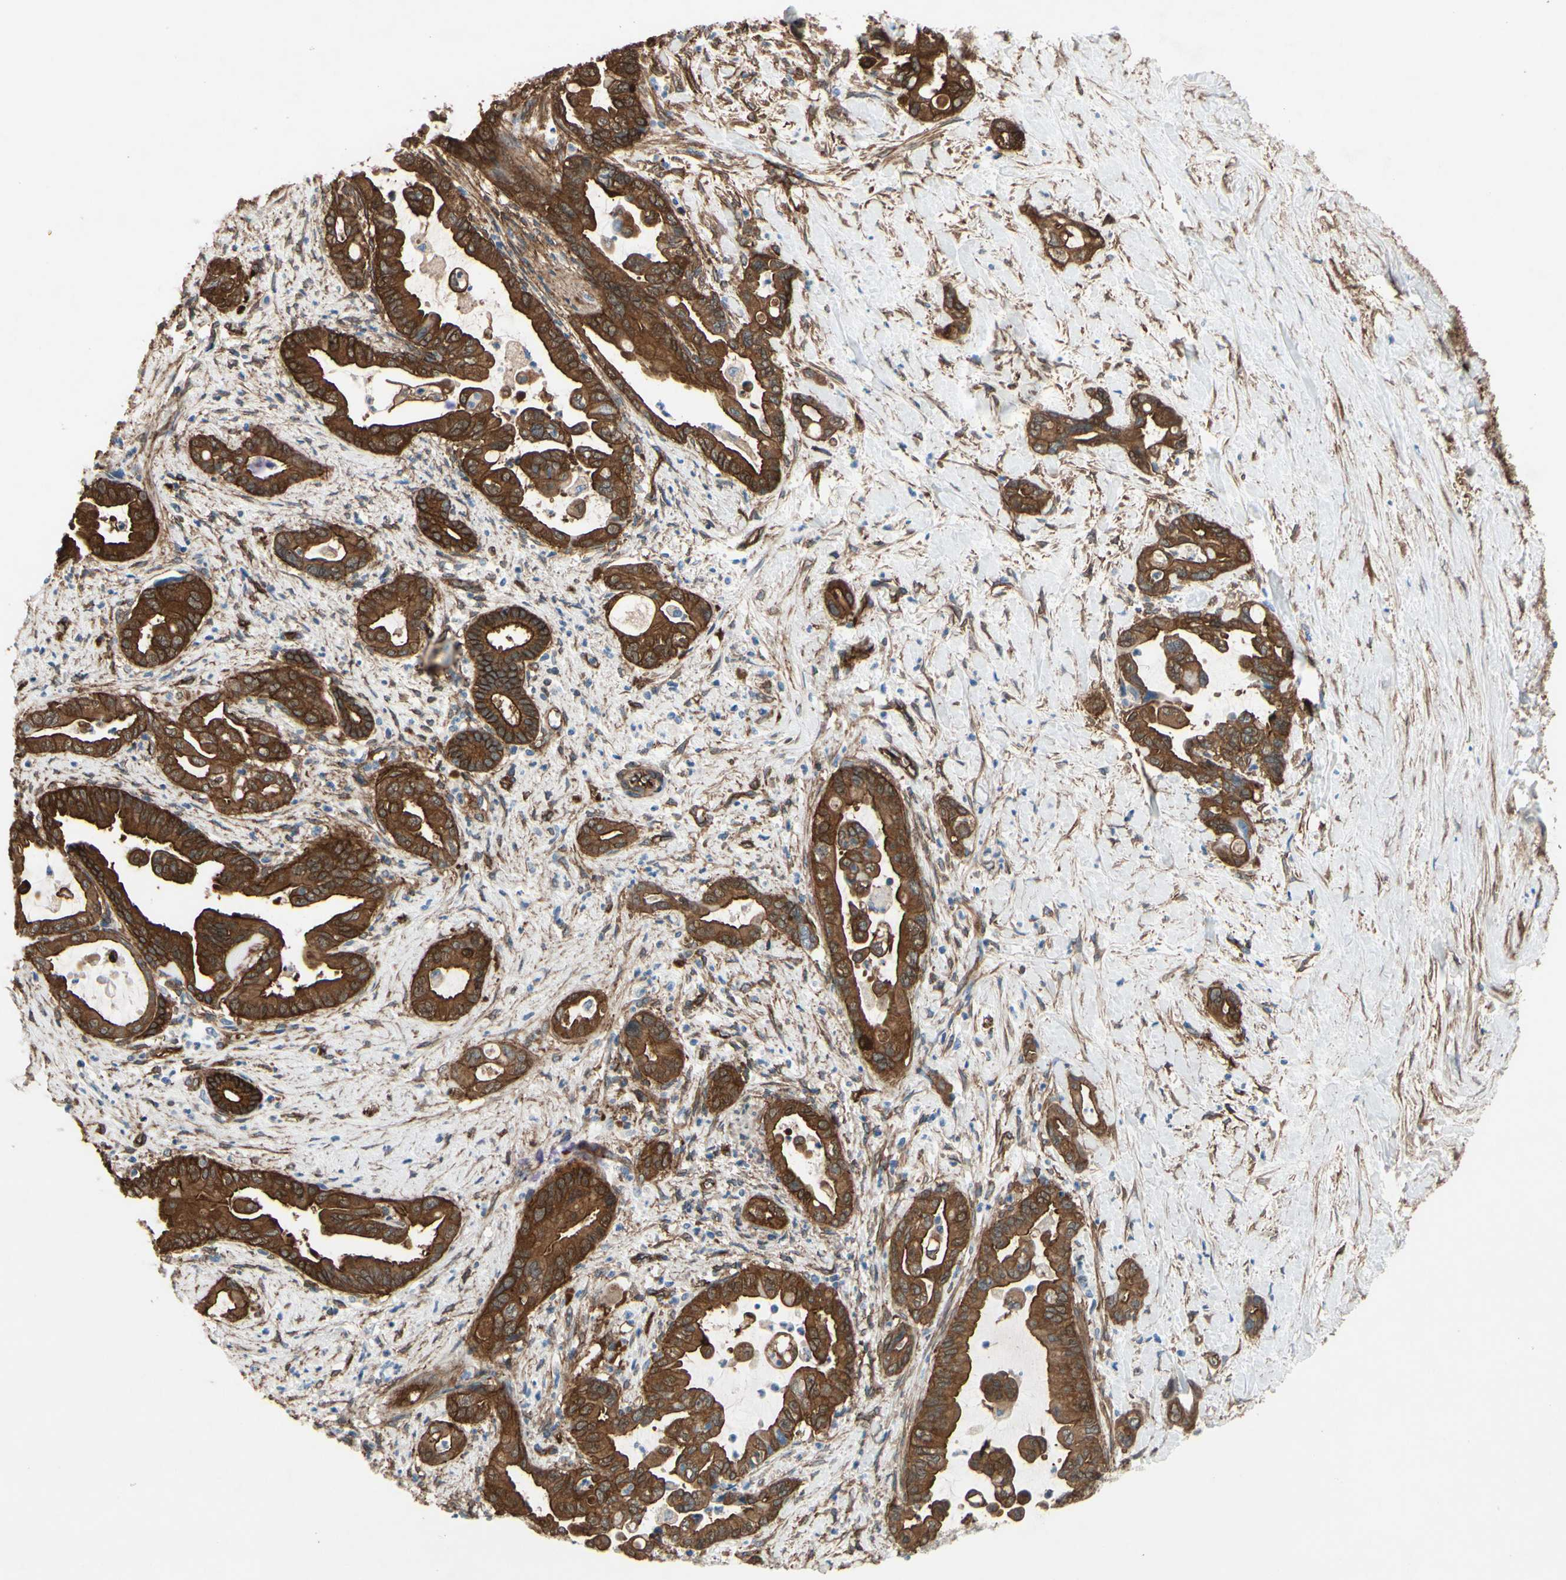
{"staining": {"intensity": "strong", "quantity": ">75%", "location": "cytoplasmic/membranous"}, "tissue": "pancreatic cancer", "cell_type": "Tumor cells", "image_type": "cancer", "snomed": [{"axis": "morphology", "description": "Adenocarcinoma, NOS"}, {"axis": "topography", "description": "Pancreas"}], "caption": "Immunohistochemistry of pancreatic adenocarcinoma exhibits high levels of strong cytoplasmic/membranous staining in about >75% of tumor cells.", "gene": "CTTNBP2", "patient": {"sex": "male", "age": 70}}